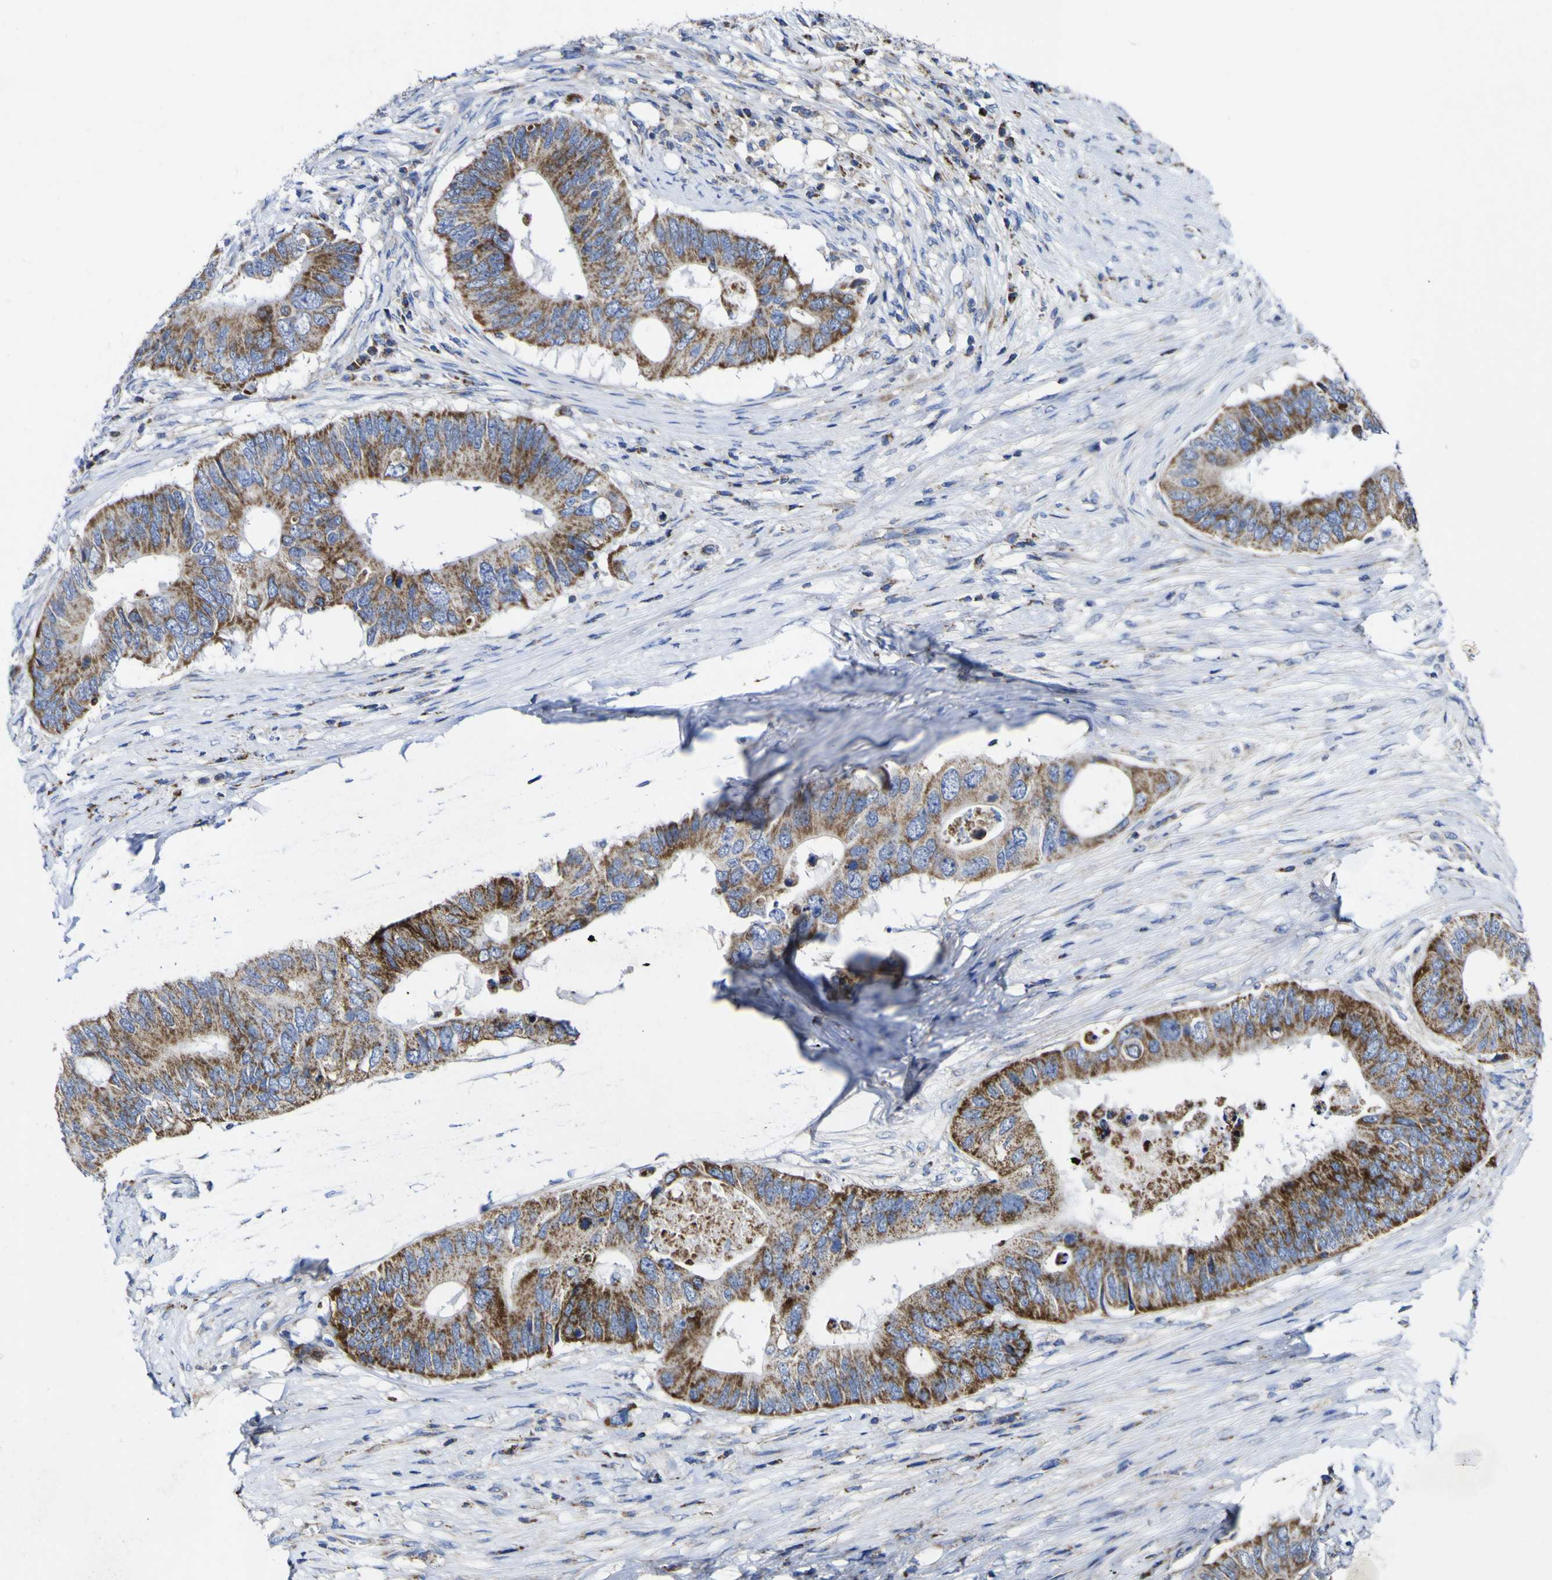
{"staining": {"intensity": "moderate", "quantity": ">75%", "location": "cytoplasmic/membranous"}, "tissue": "colorectal cancer", "cell_type": "Tumor cells", "image_type": "cancer", "snomed": [{"axis": "morphology", "description": "Adenocarcinoma, NOS"}, {"axis": "topography", "description": "Colon"}], "caption": "Moderate cytoplasmic/membranous protein positivity is seen in about >75% of tumor cells in colorectal cancer (adenocarcinoma).", "gene": "CCDC90B", "patient": {"sex": "male", "age": 71}}